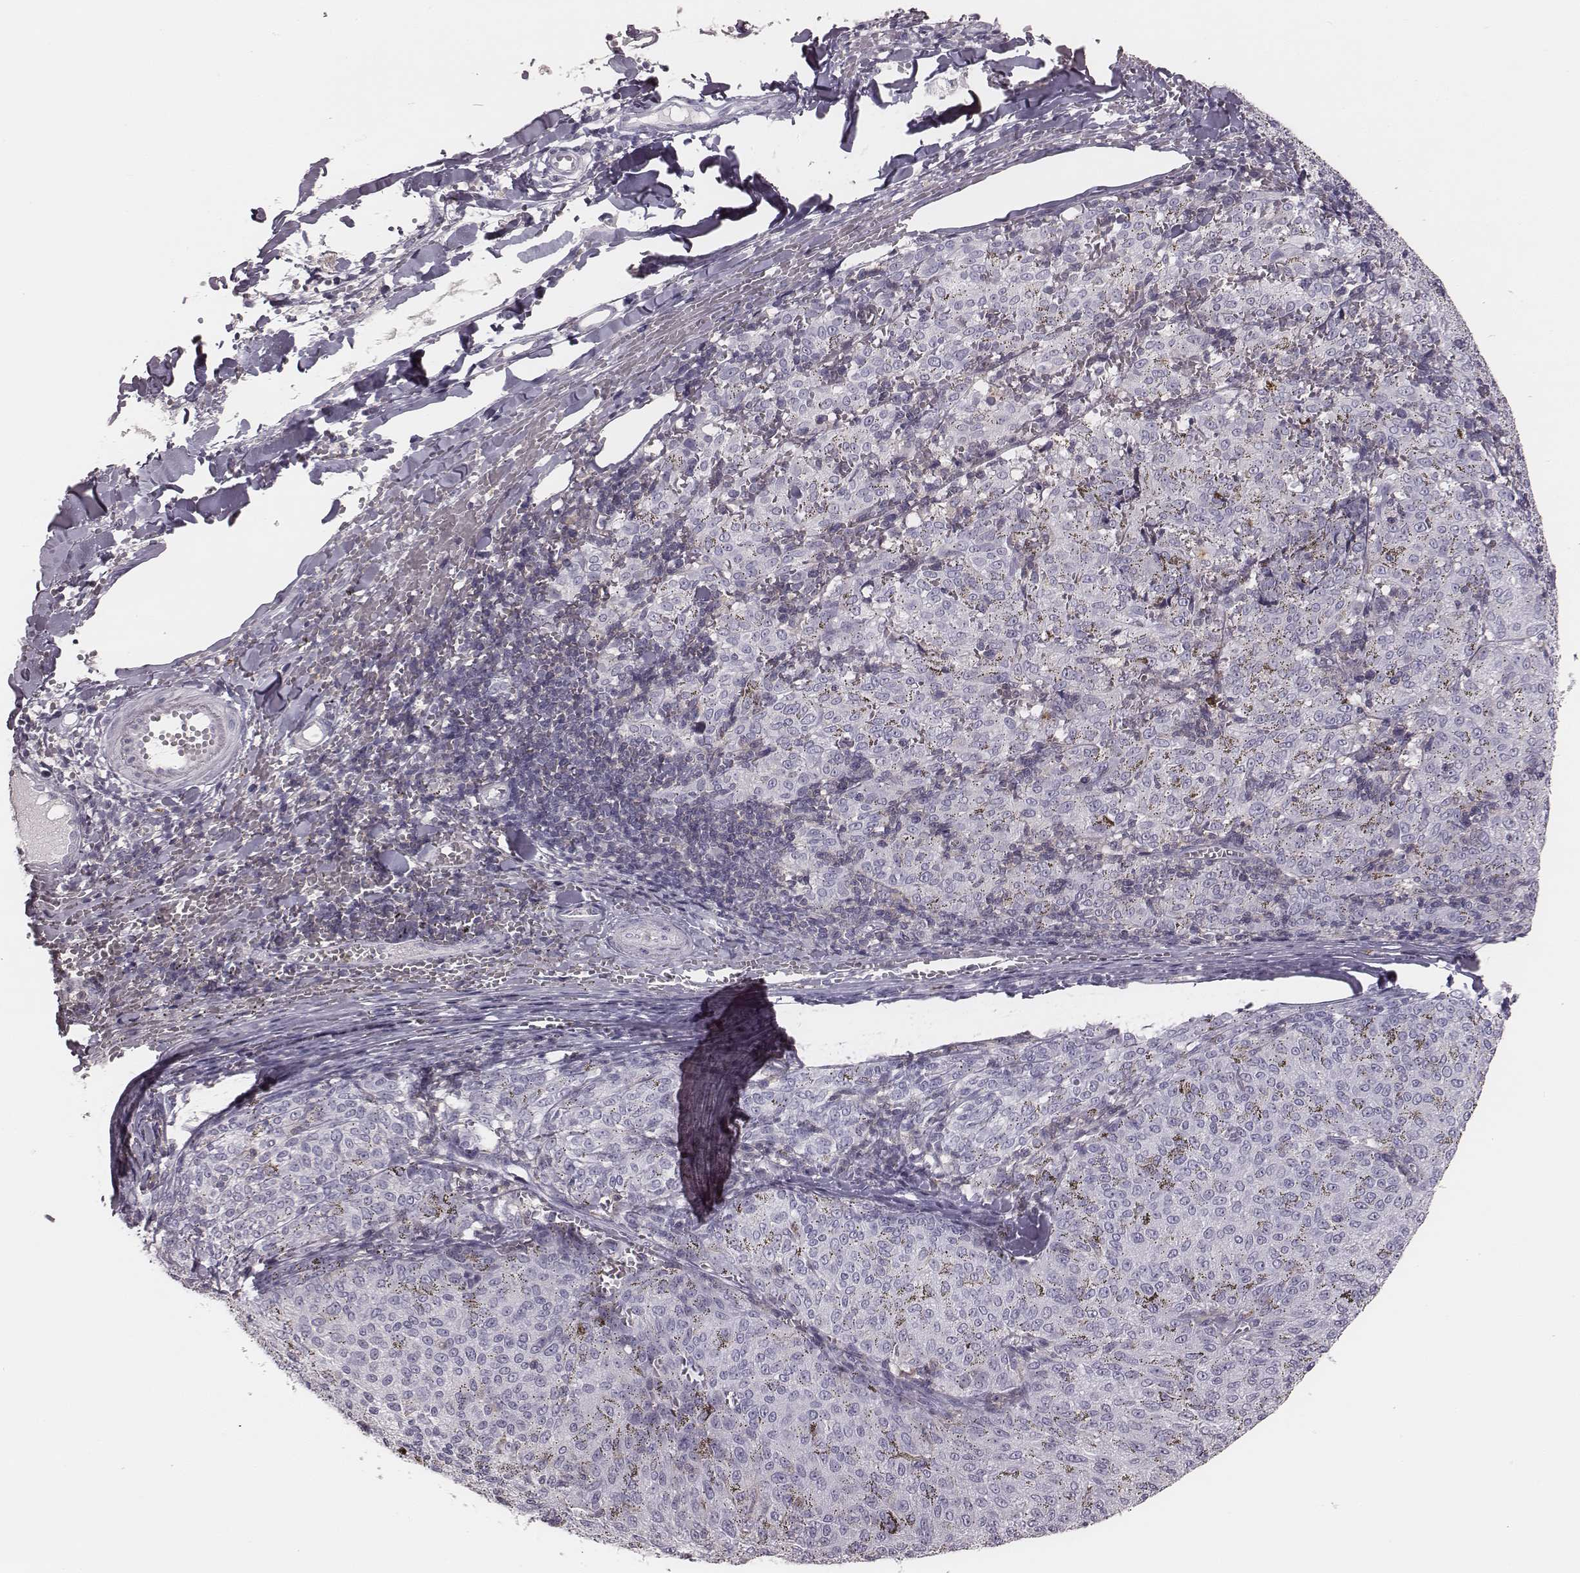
{"staining": {"intensity": "negative", "quantity": "none", "location": "none"}, "tissue": "melanoma", "cell_type": "Tumor cells", "image_type": "cancer", "snomed": [{"axis": "morphology", "description": "Malignant melanoma, NOS"}, {"axis": "topography", "description": "Skin"}], "caption": "Immunohistochemistry (IHC) image of neoplastic tissue: human malignant melanoma stained with DAB (3,3'-diaminobenzidine) reveals no significant protein staining in tumor cells. Nuclei are stained in blue.", "gene": "ZNF365", "patient": {"sex": "female", "age": 72}}